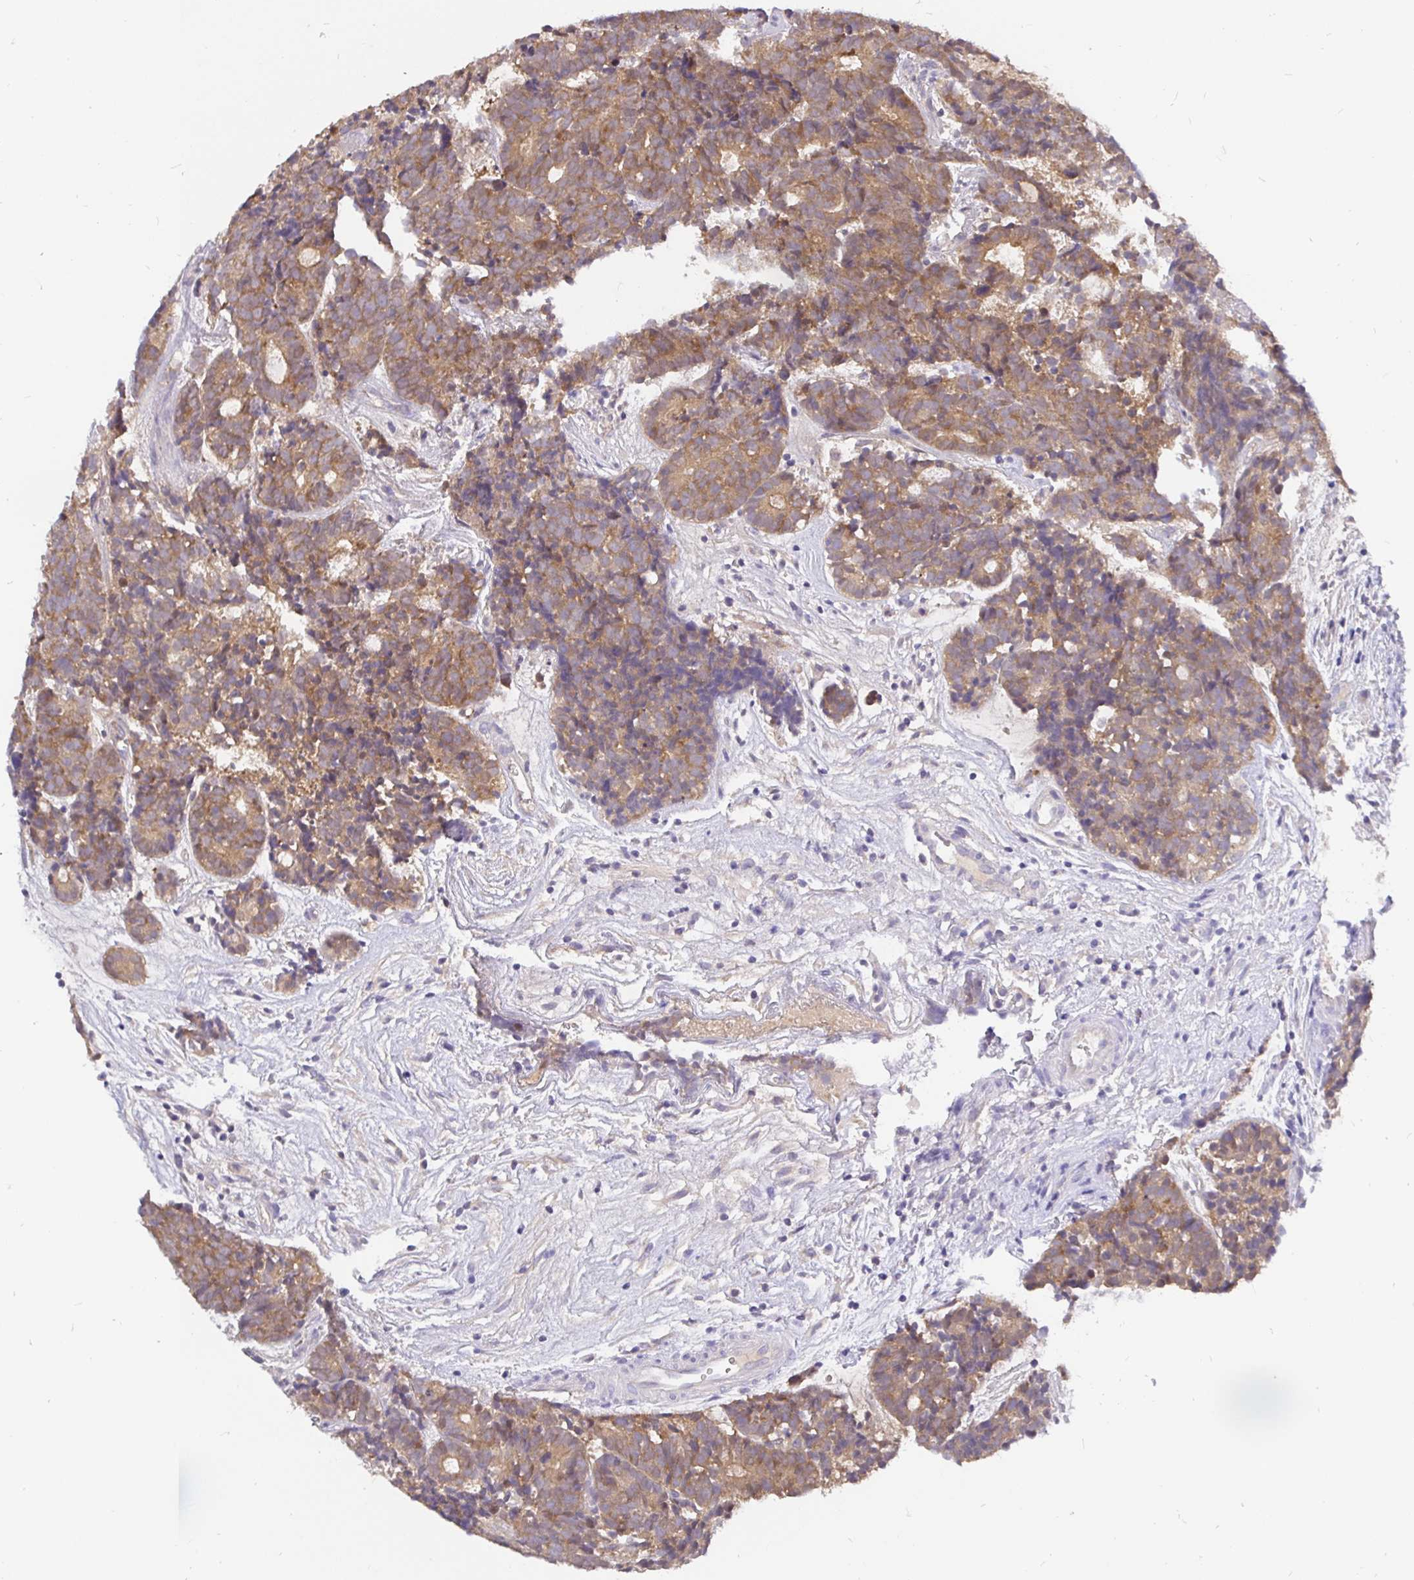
{"staining": {"intensity": "weak", "quantity": ">75%", "location": "cytoplasmic/membranous"}, "tissue": "head and neck cancer", "cell_type": "Tumor cells", "image_type": "cancer", "snomed": [{"axis": "morphology", "description": "Adenocarcinoma, NOS"}, {"axis": "topography", "description": "Head-Neck"}], "caption": "Protein staining of head and neck cancer tissue exhibits weak cytoplasmic/membranous expression in about >75% of tumor cells.", "gene": "KIF21A", "patient": {"sex": "female", "age": 81}}